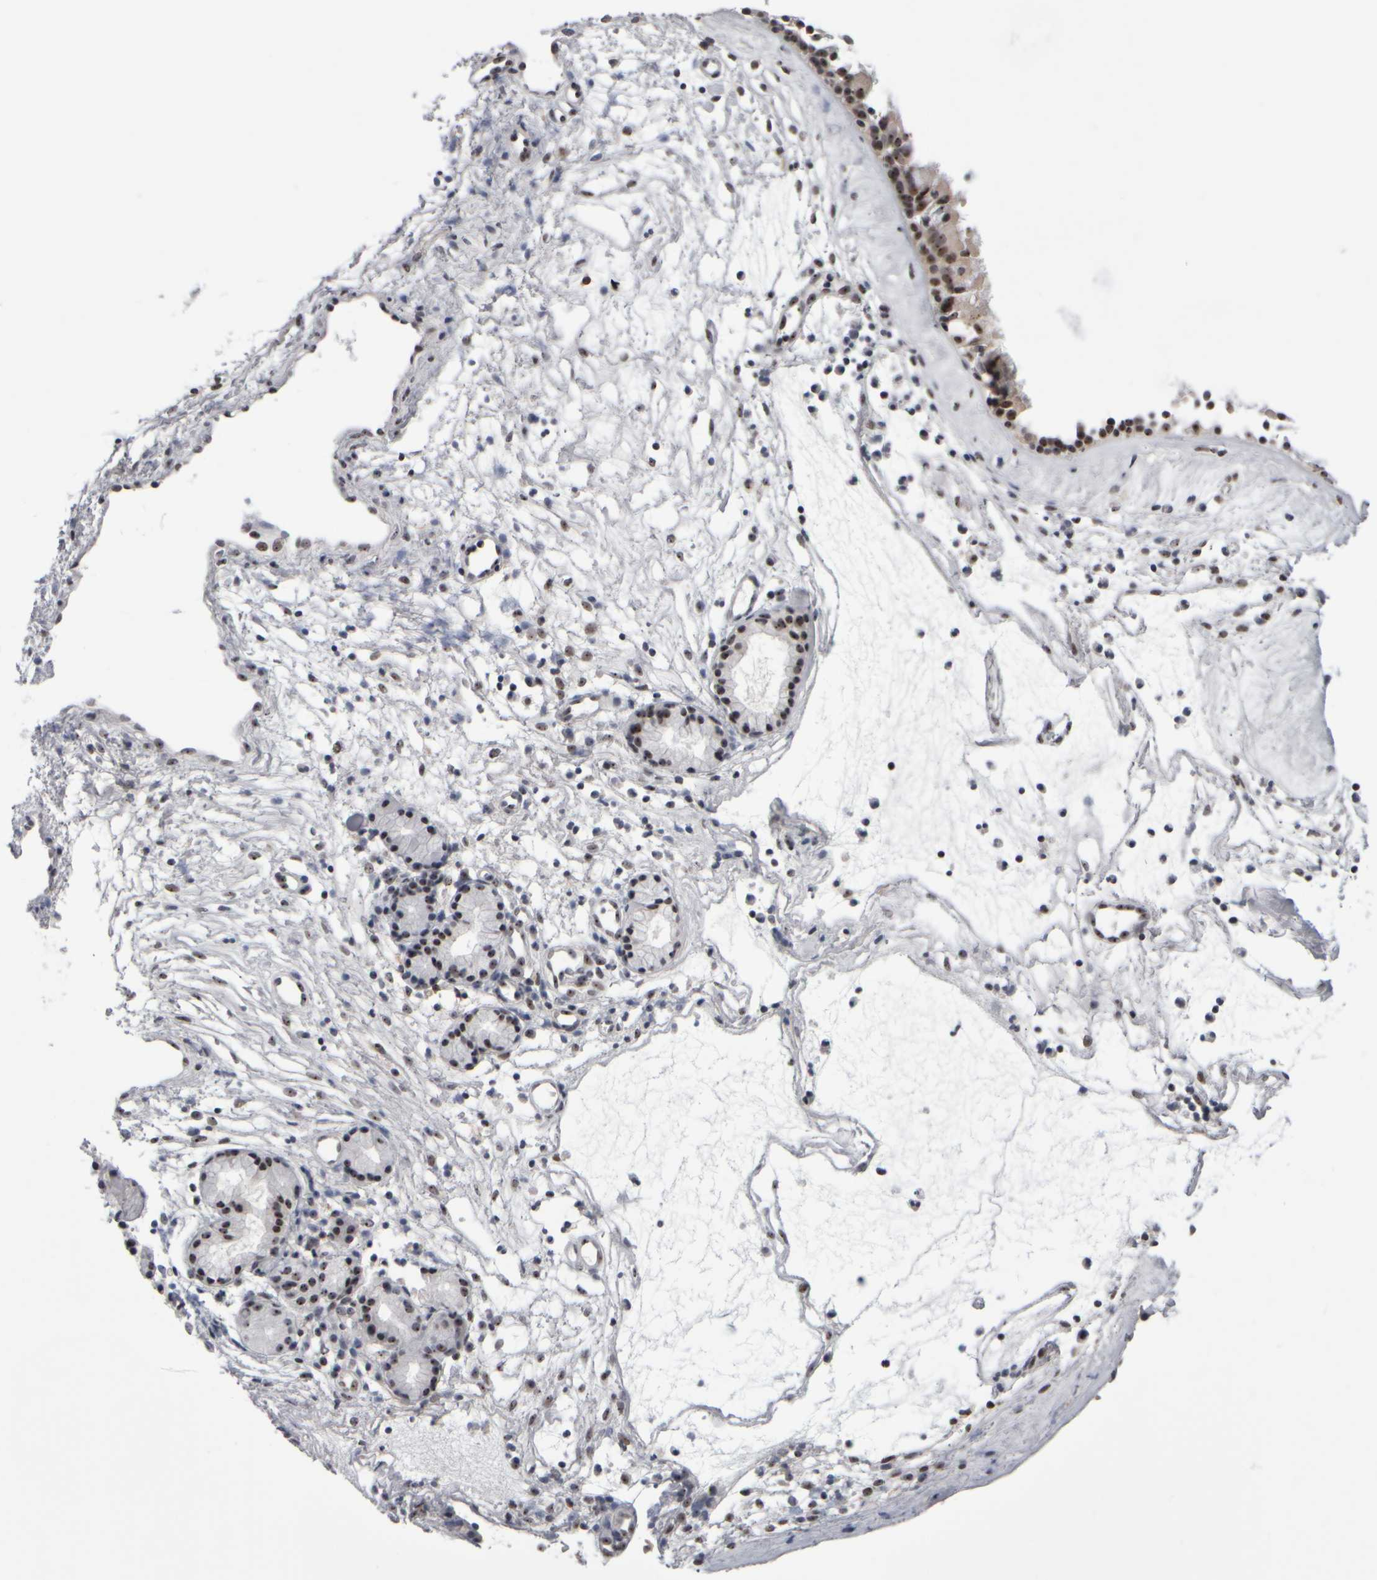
{"staining": {"intensity": "strong", "quantity": ">75%", "location": "nuclear"}, "tissue": "nasopharynx", "cell_type": "Respiratory epithelial cells", "image_type": "normal", "snomed": [{"axis": "morphology", "description": "Normal tissue, NOS"}, {"axis": "topography", "description": "Nasopharynx"}], "caption": "IHC (DAB) staining of normal human nasopharynx exhibits strong nuclear protein staining in approximately >75% of respiratory epithelial cells.", "gene": "SURF6", "patient": {"sex": "female", "age": 42}}